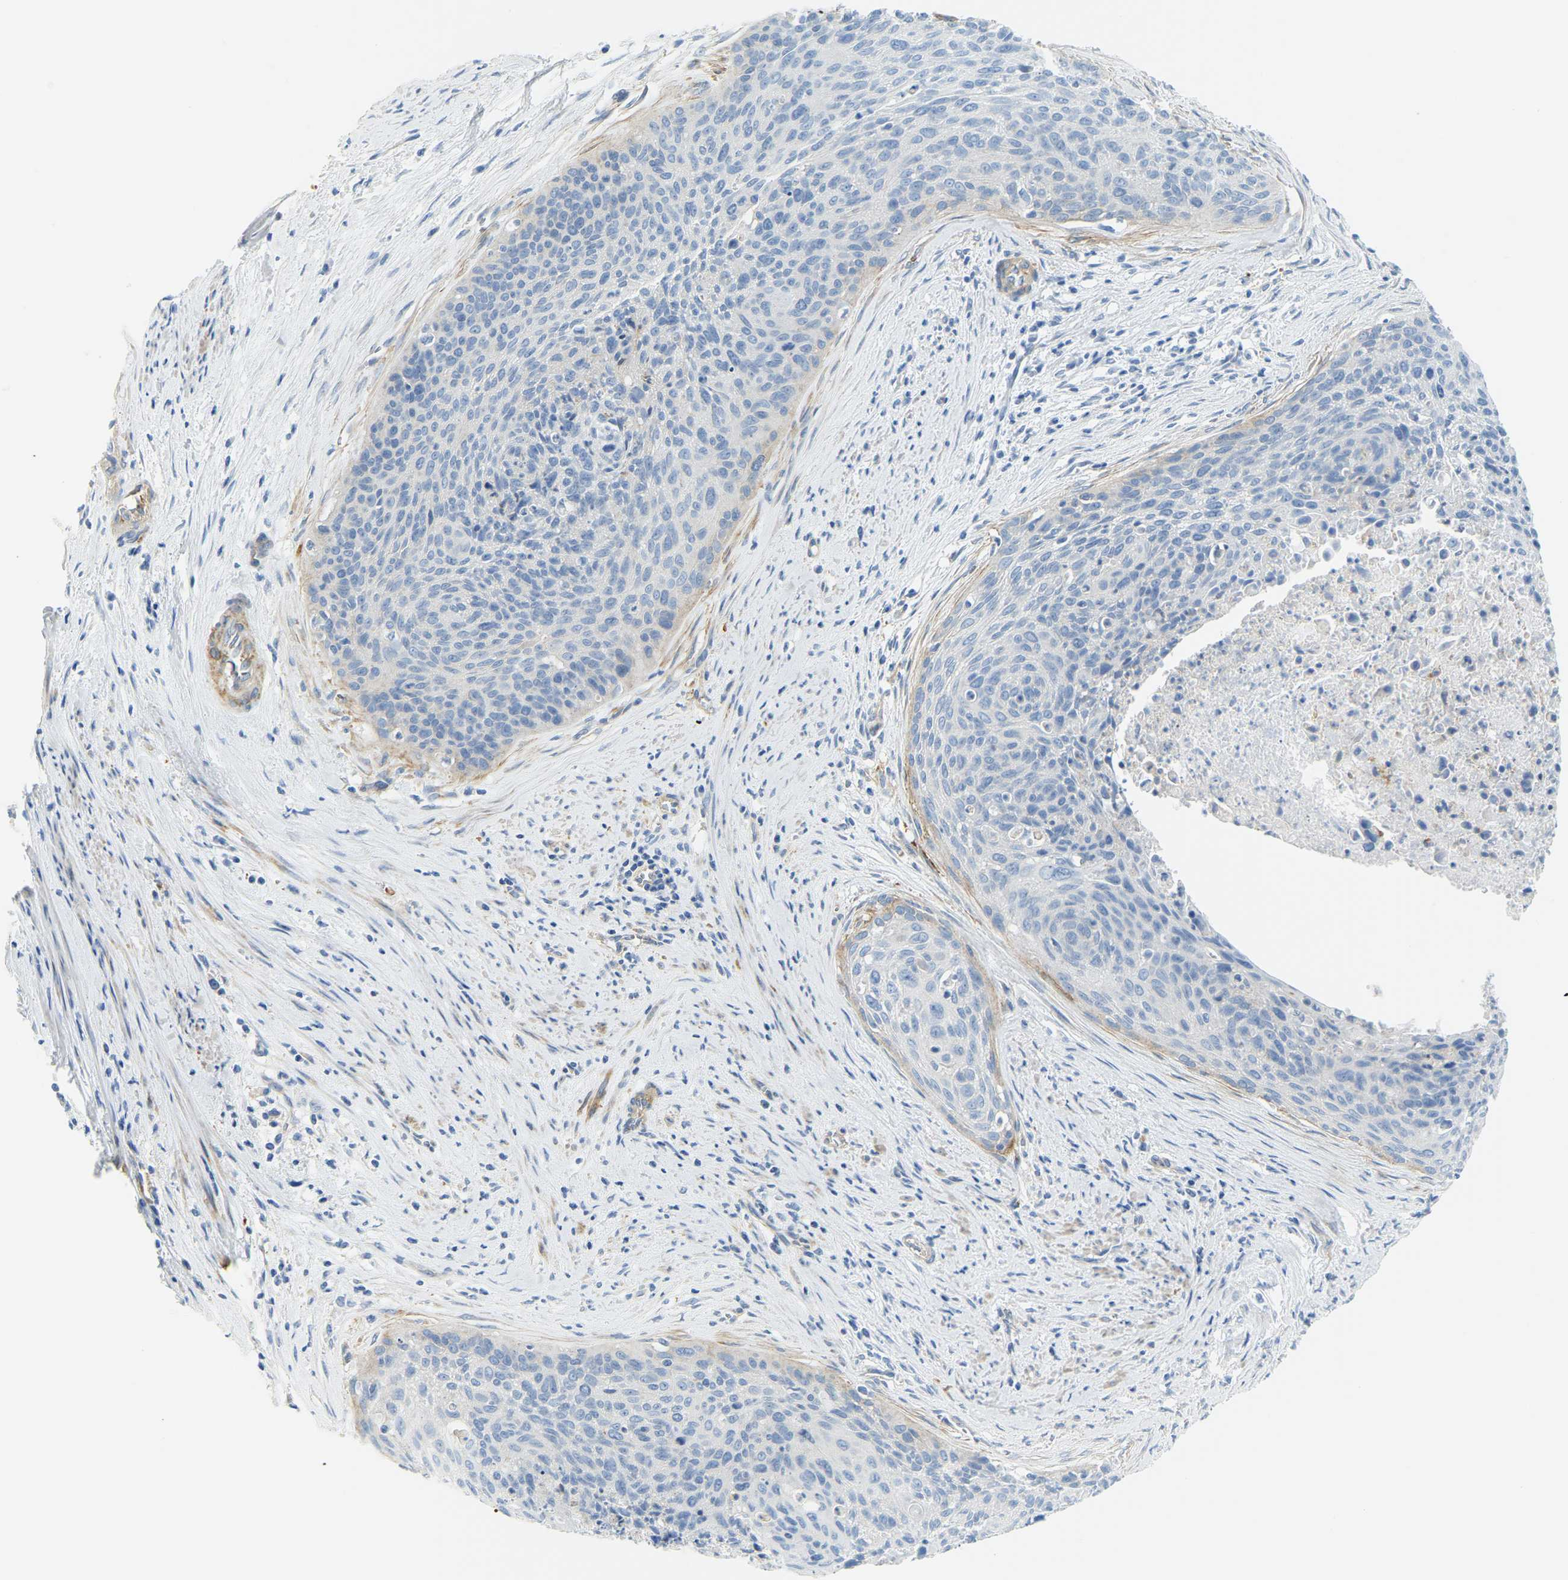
{"staining": {"intensity": "negative", "quantity": "none", "location": "none"}, "tissue": "cervical cancer", "cell_type": "Tumor cells", "image_type": "cancer", "snomed": [{"axis": "morphology", "description": "Squamous cell carcinoma, NOS"}, {"axis": "topography", "description": "Cervix"}], "caption": "Immunohistochemistry (IHC) histopathology image of human squamous cell carcinoma (cervical) stained for a protein (brown), which displays no staining in tumor cells.", "gene": "MYL3", "patient": {"sex": "female", "age": 55}}